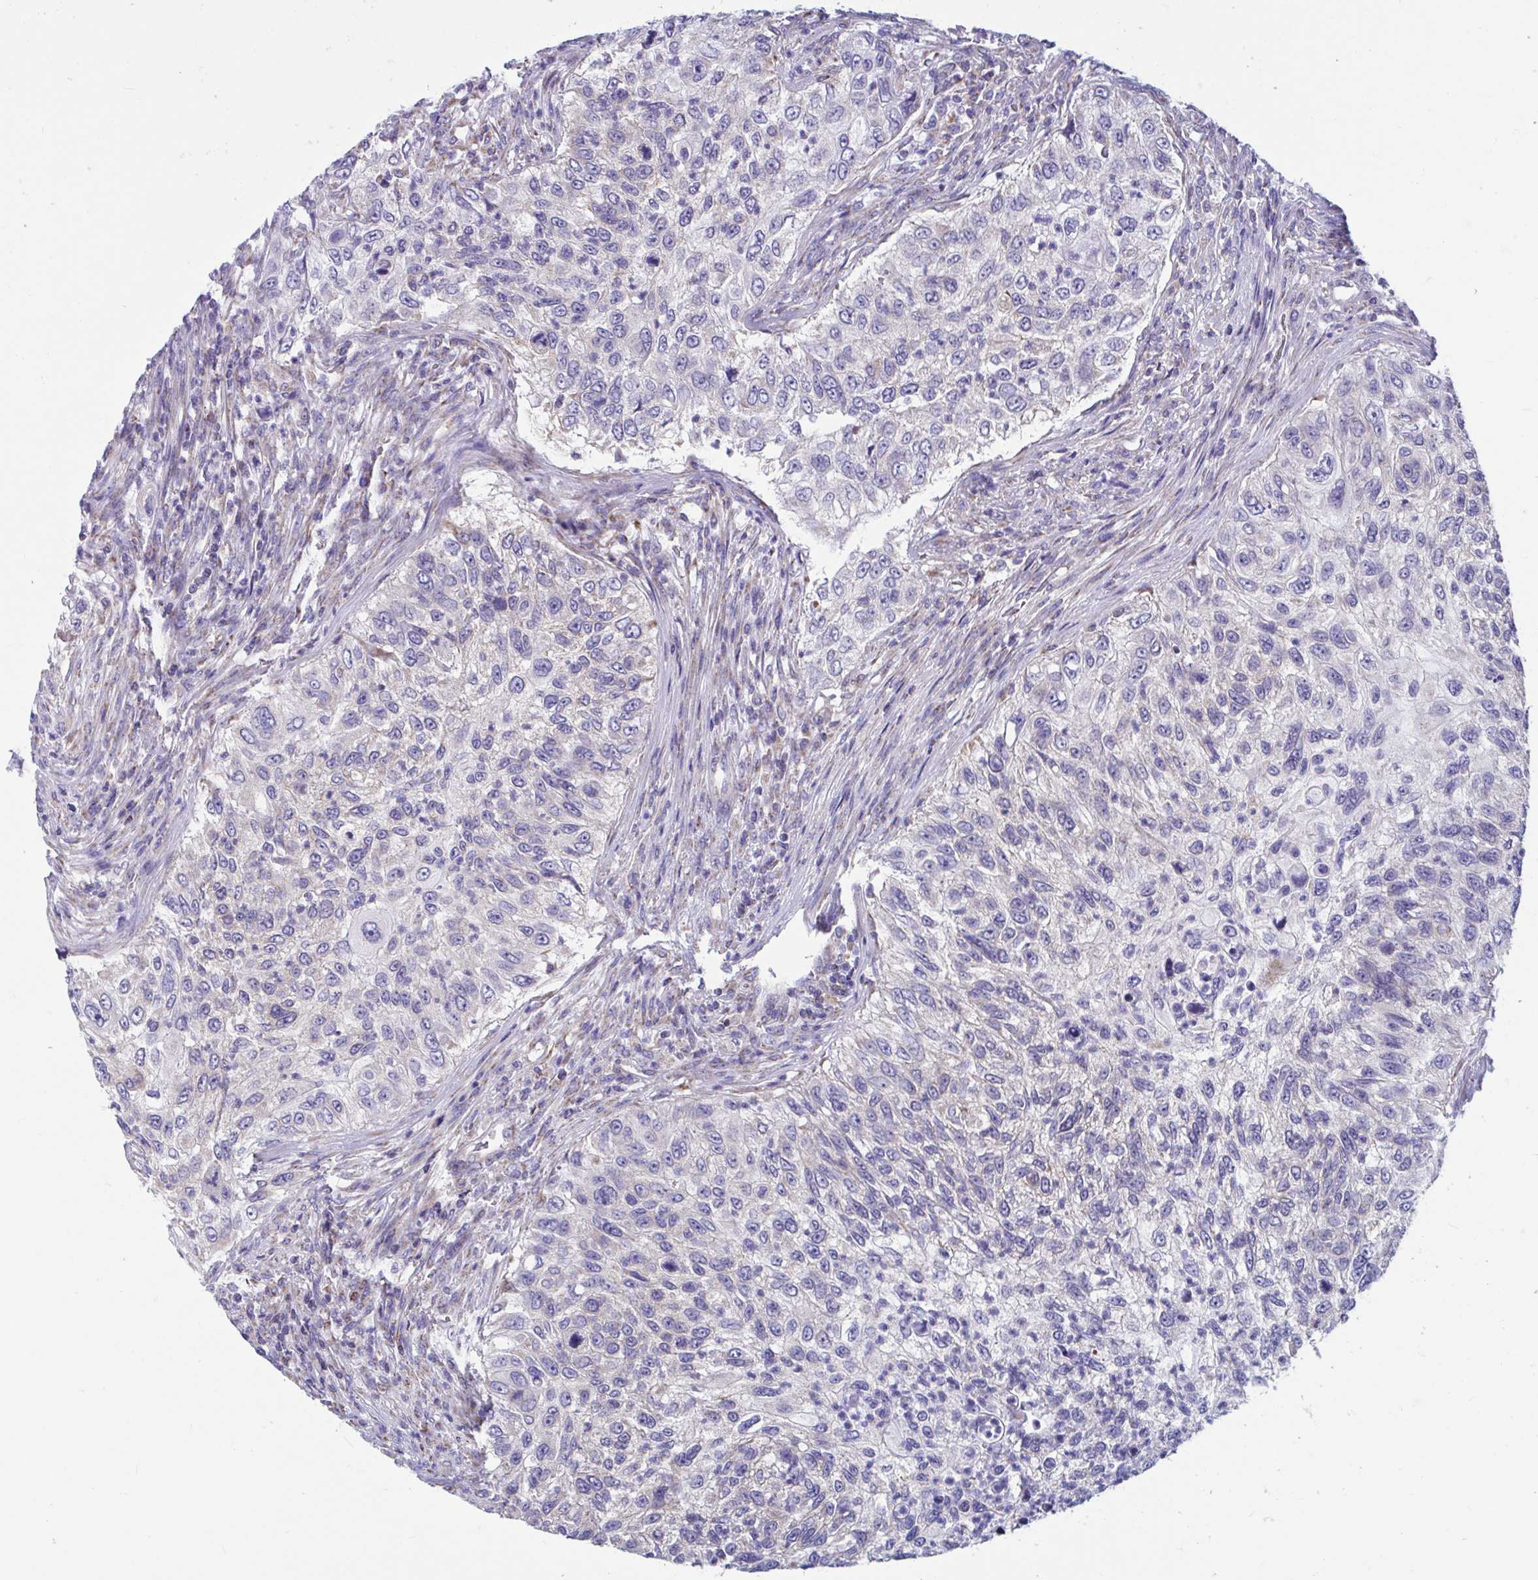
{"staining": {"intensity": "negative", "quantity": "none", "location": "none"}, "tissue": "urothelial cancer", "cell_type": "Tumor cells", "image_type": "cancer", "snomed": [{"axis": "morphology", "description": "Urothelial carcinoma, High grade"}, {"axis": "topography", "description": "Urinary bladder"}], "caption": "There is no significant positivity in tumor cells of urothelial cancer.", "gene": "OR13A1", "patient": {"sex": "female", "age": 60}}